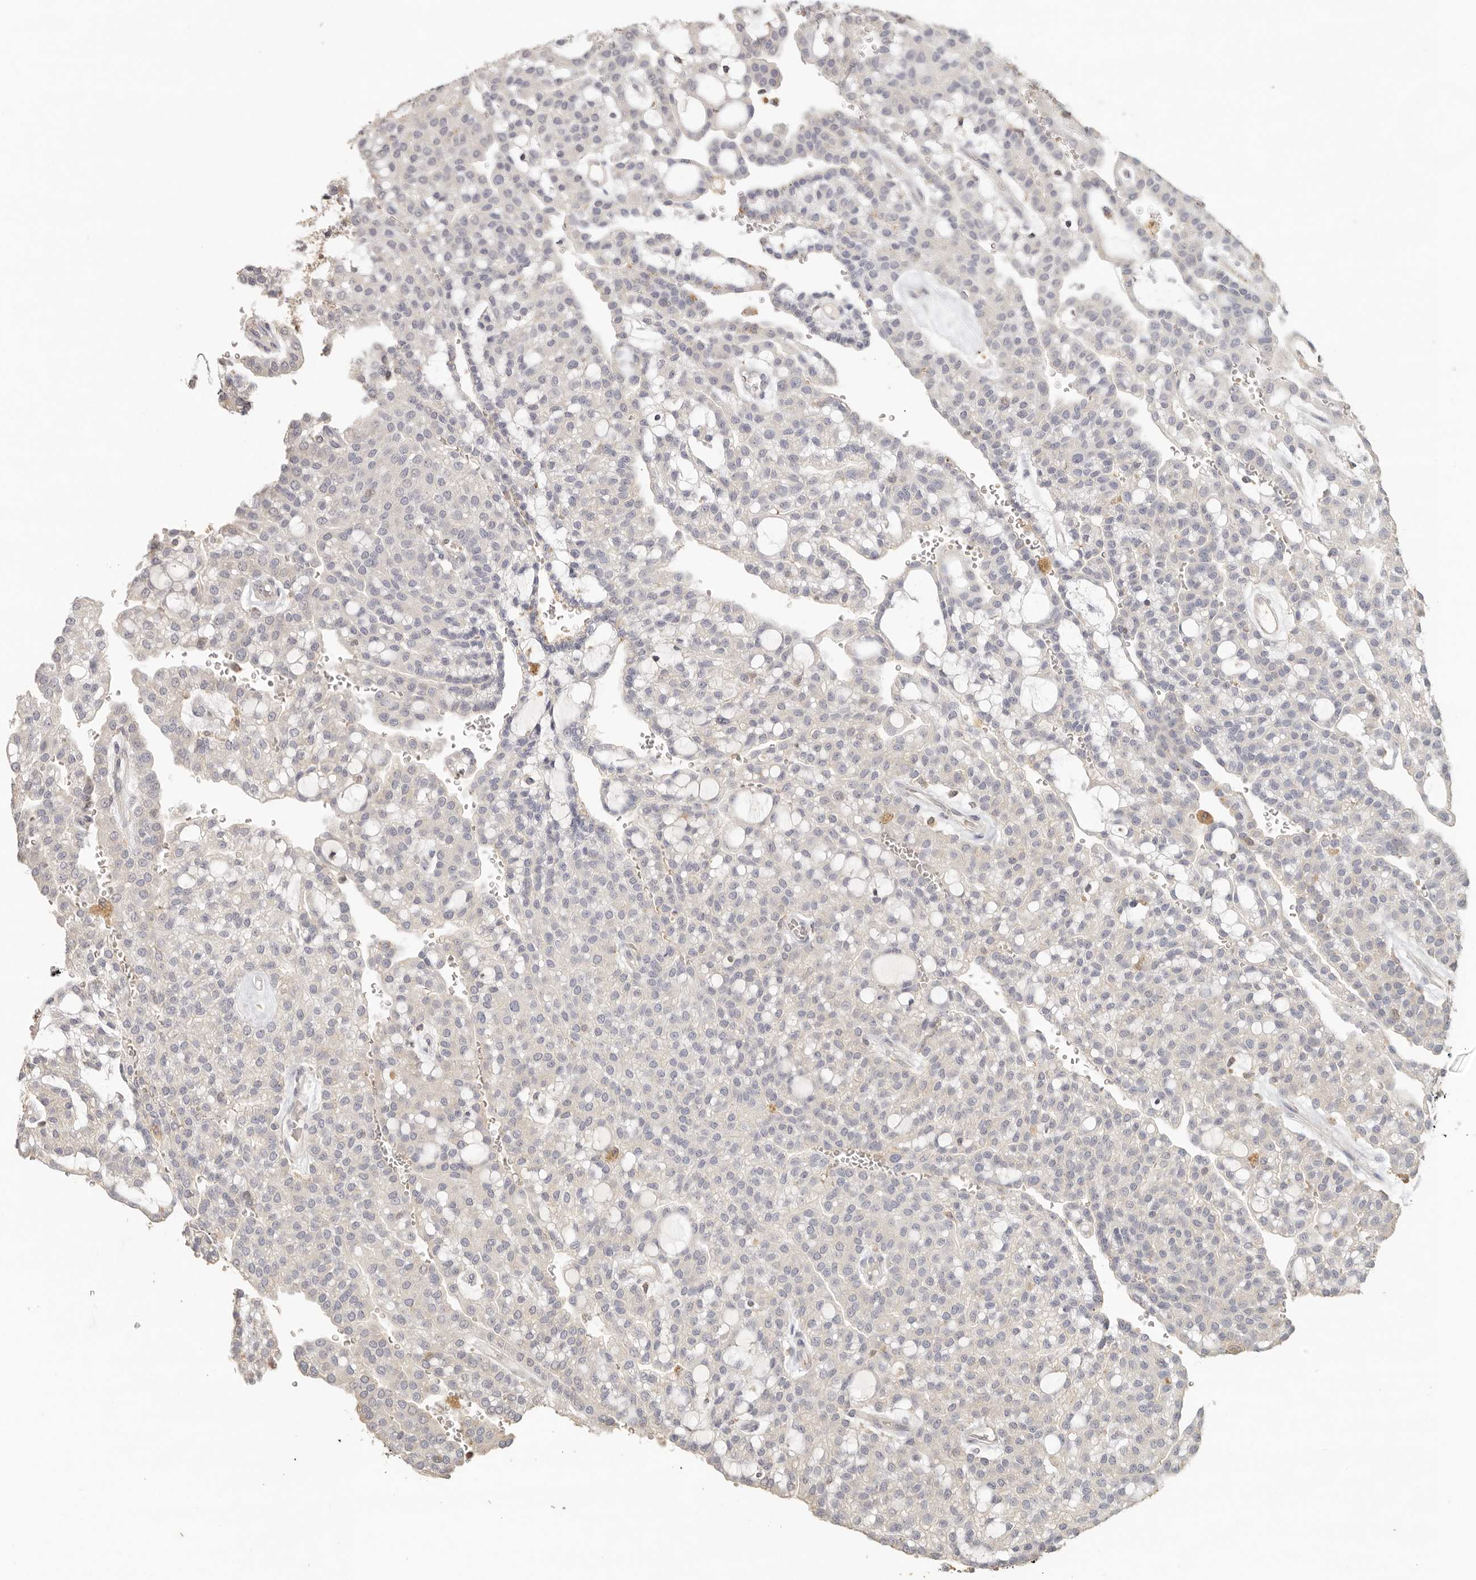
{"staining": {"intensity": "negative", "quantity": "none", "location": "none"}, "tissue": "renal cancer", "cell_type": "Tumor cells", "image_type": "cancer", "snomed": [{"axis": "morphology", "description": "Adenocarcinoma, NOS"}, {"axis": "topography", "description": "Kidney"}], "caption": "IHC histopathology image of neoplastic tissue: human renal cancer stained with DAB (3,3'-diaminobenzidine) shows no significant protein expression in tumor cells. The staining is performed using DAB brown chromogen with nuclei counter-stained in using hematoxylin.", "gene": "CSK", "patient": {"sex": "male", "age": 63}}